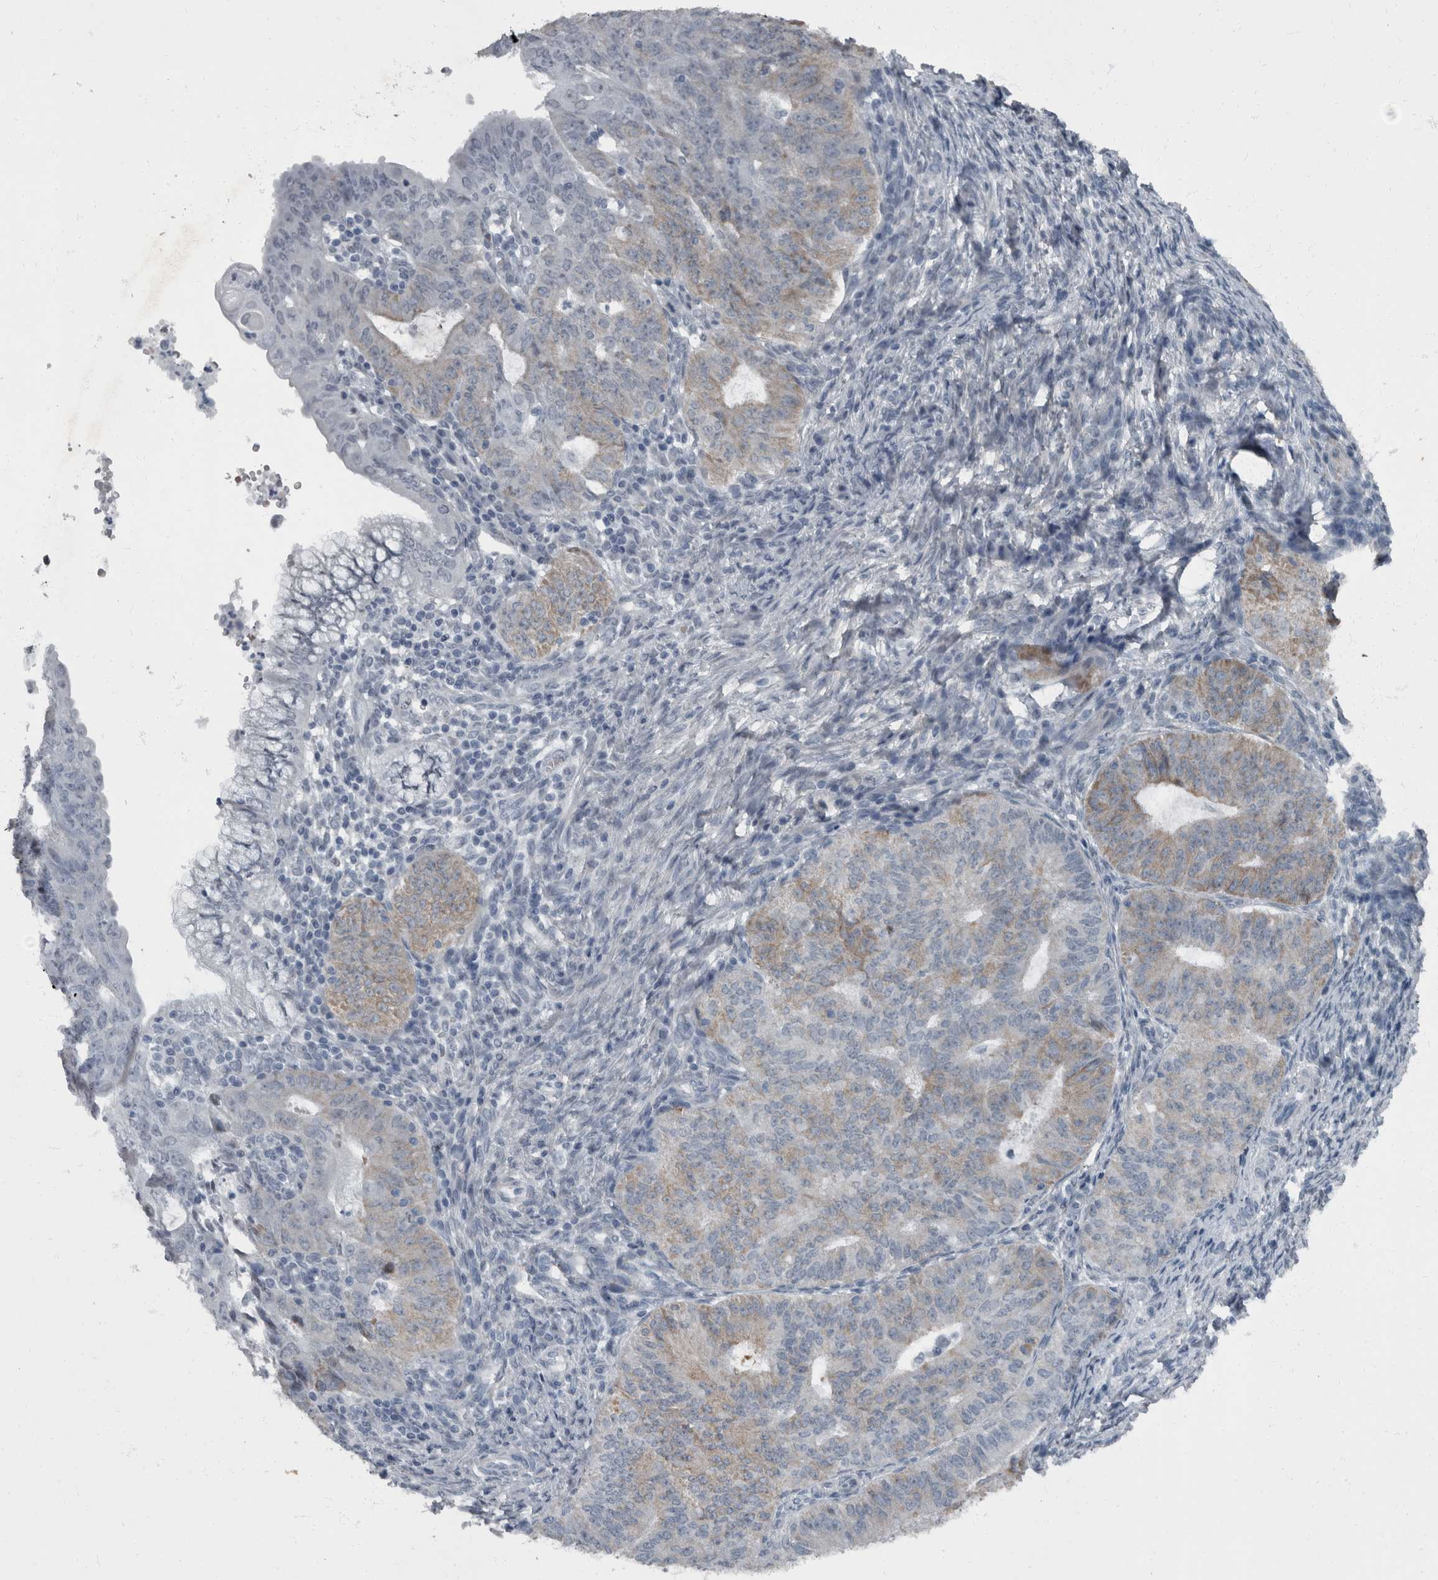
{"staining": {"intensity": "moderate", "quantity": "25%-75%", "location": "cytoplasmic/membranous"}, "tissue": "endometrial cancer", "cell_type": "Tumor cells", "image_type": "cancer", "snomed": [{"axis": "morphology", "description": "Adenocarcinoma, NOS"}, {"axis": "topography", "description": "Endometrium"}], "caption": "Adenocarcinoma (endometrial) stained with a brown dye demonstrates moderate cytoplasmic/membranous positive expression in approximately 25%-75% of tumor cells.", "gene": "WDR33", "patient": {"sex": "female", "age": 32}}